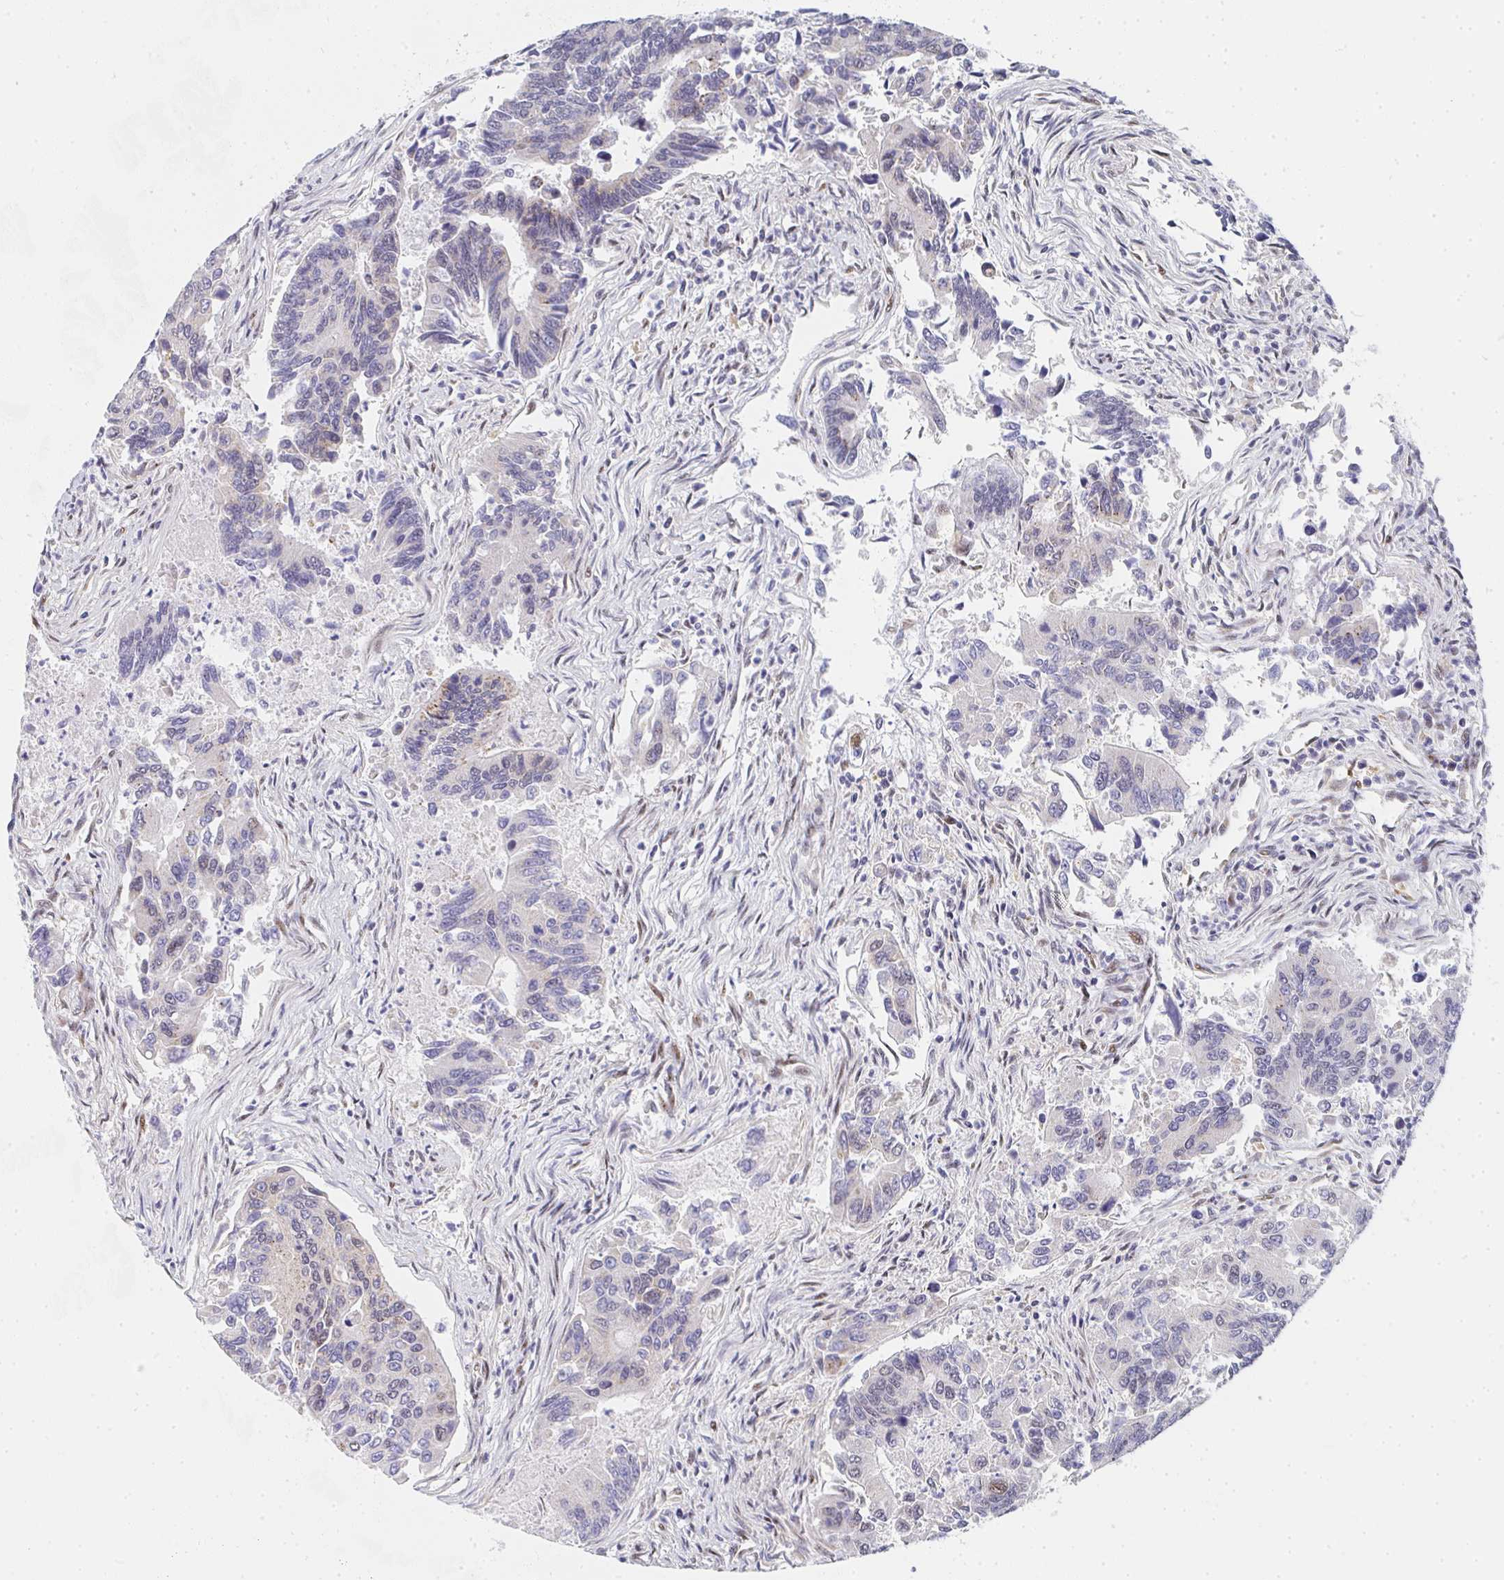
{"staining": {"intensity": "weak", "quantity": "<25%", "location": "cytoplasmic/membranous,nuclear"}, "tissue": "colorectal cancer", "cell_type": "Tumor cells", "image_type": "cancer", "snomed": [{"axis": "morphology", "description": "Adenocarcinoma, NOS"}, {"axis": "topography", "description": "Colon"}], "caption": "DAB (3,3'-diaminobenzidine) immunohistochemical staining of colorectal cancer demonstrates no significant staining in tumor cells.", "gene": "ZIC3", "patient": {"sex": "female", "age": 67}}